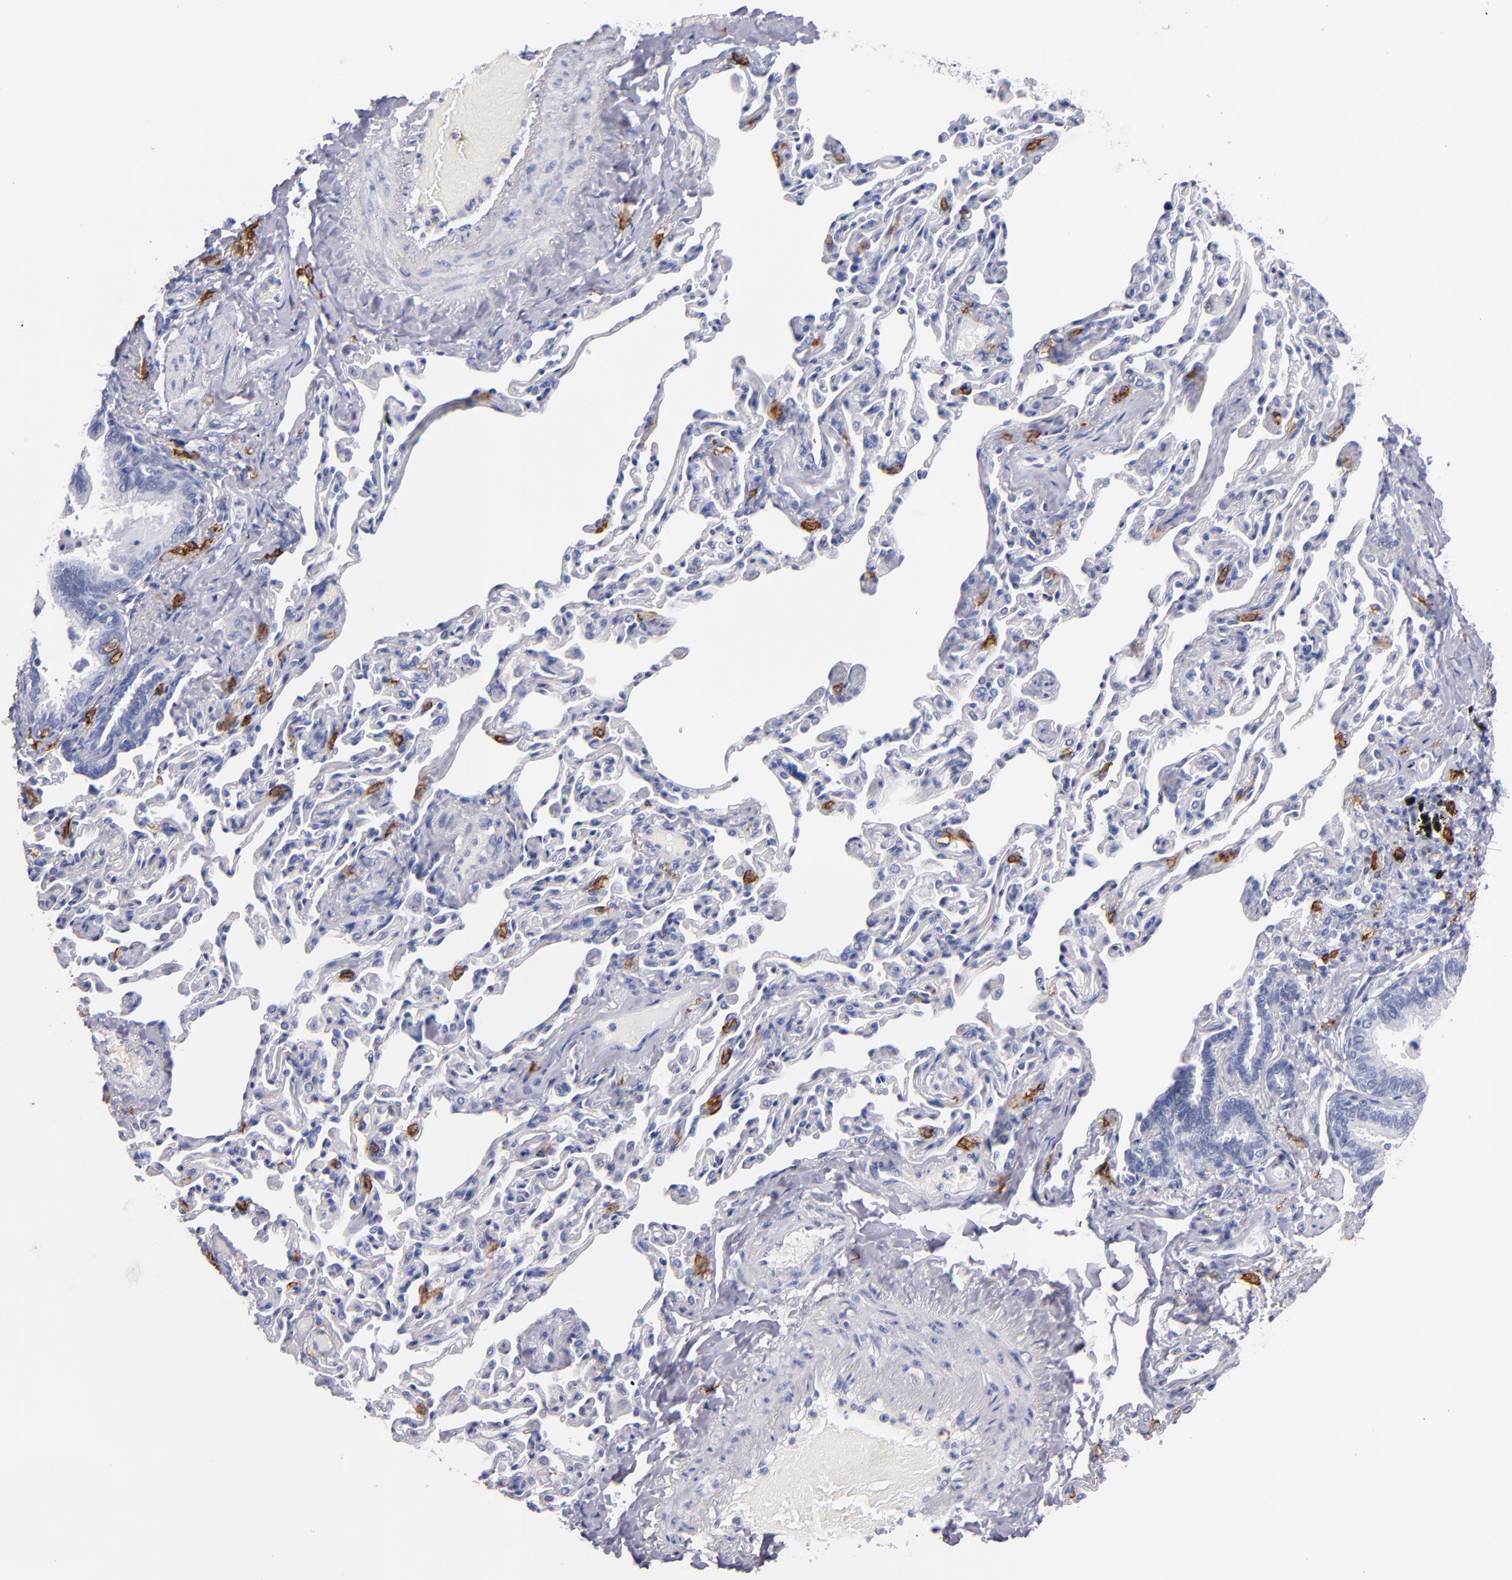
{"staining": {"intensity": "negative", "quantity": "none", "location": "none"}, "tissue": "bronchus", "cell_type": "Respiratory epithelial cells", "image_type": "normal", "snomed": [{"axis": "morphology", "description": "Normal tissue, NOS"}, {"axis": "topography", "description": "Lung"}], "caption": "Human bronchus stained for a protein using immunohistochemistry exhibits no positivity in respiratory epithelial cells.", "gene": "KIT", "patient": {"sex": "male", "age": 64}}